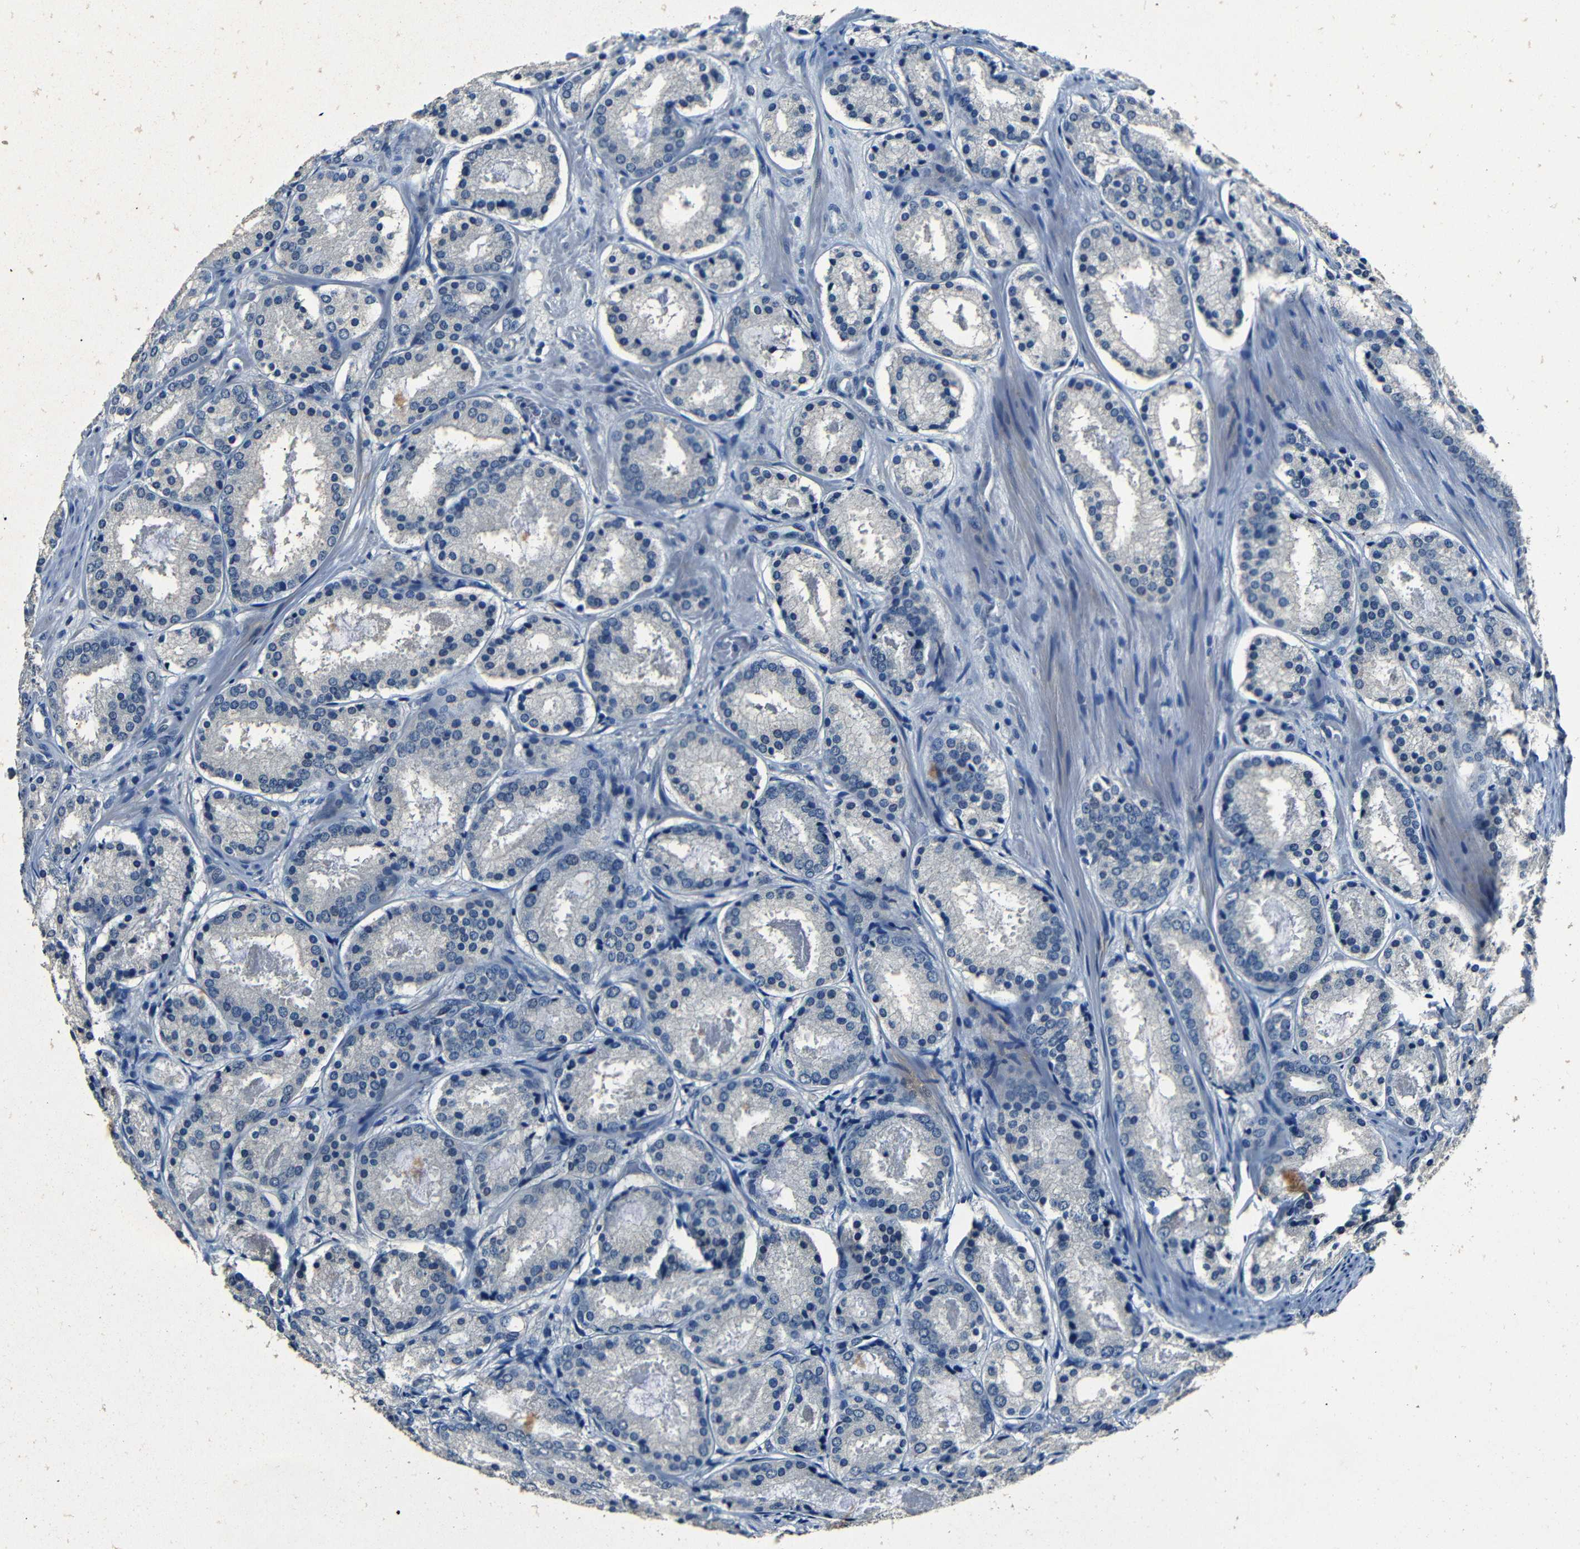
{"staining": {"intensity": "negative", "quantity": "none", "location": "none"}, "tissue": "prostate cancer", "cell_type": "Tumor cells", "image_type": "cancer", "snomed": [{"axis": "morphology", "description": "Adenocarcinoma, Low grade"}, {"axis": "topography", "description": "Prostate"}], "caption": "Prostate cancer was stained to show a protein in brown. There is no significant positivity in tumor cells.", "gene": "NCMAP", "patient": {"sex": "male", "age": 69}}